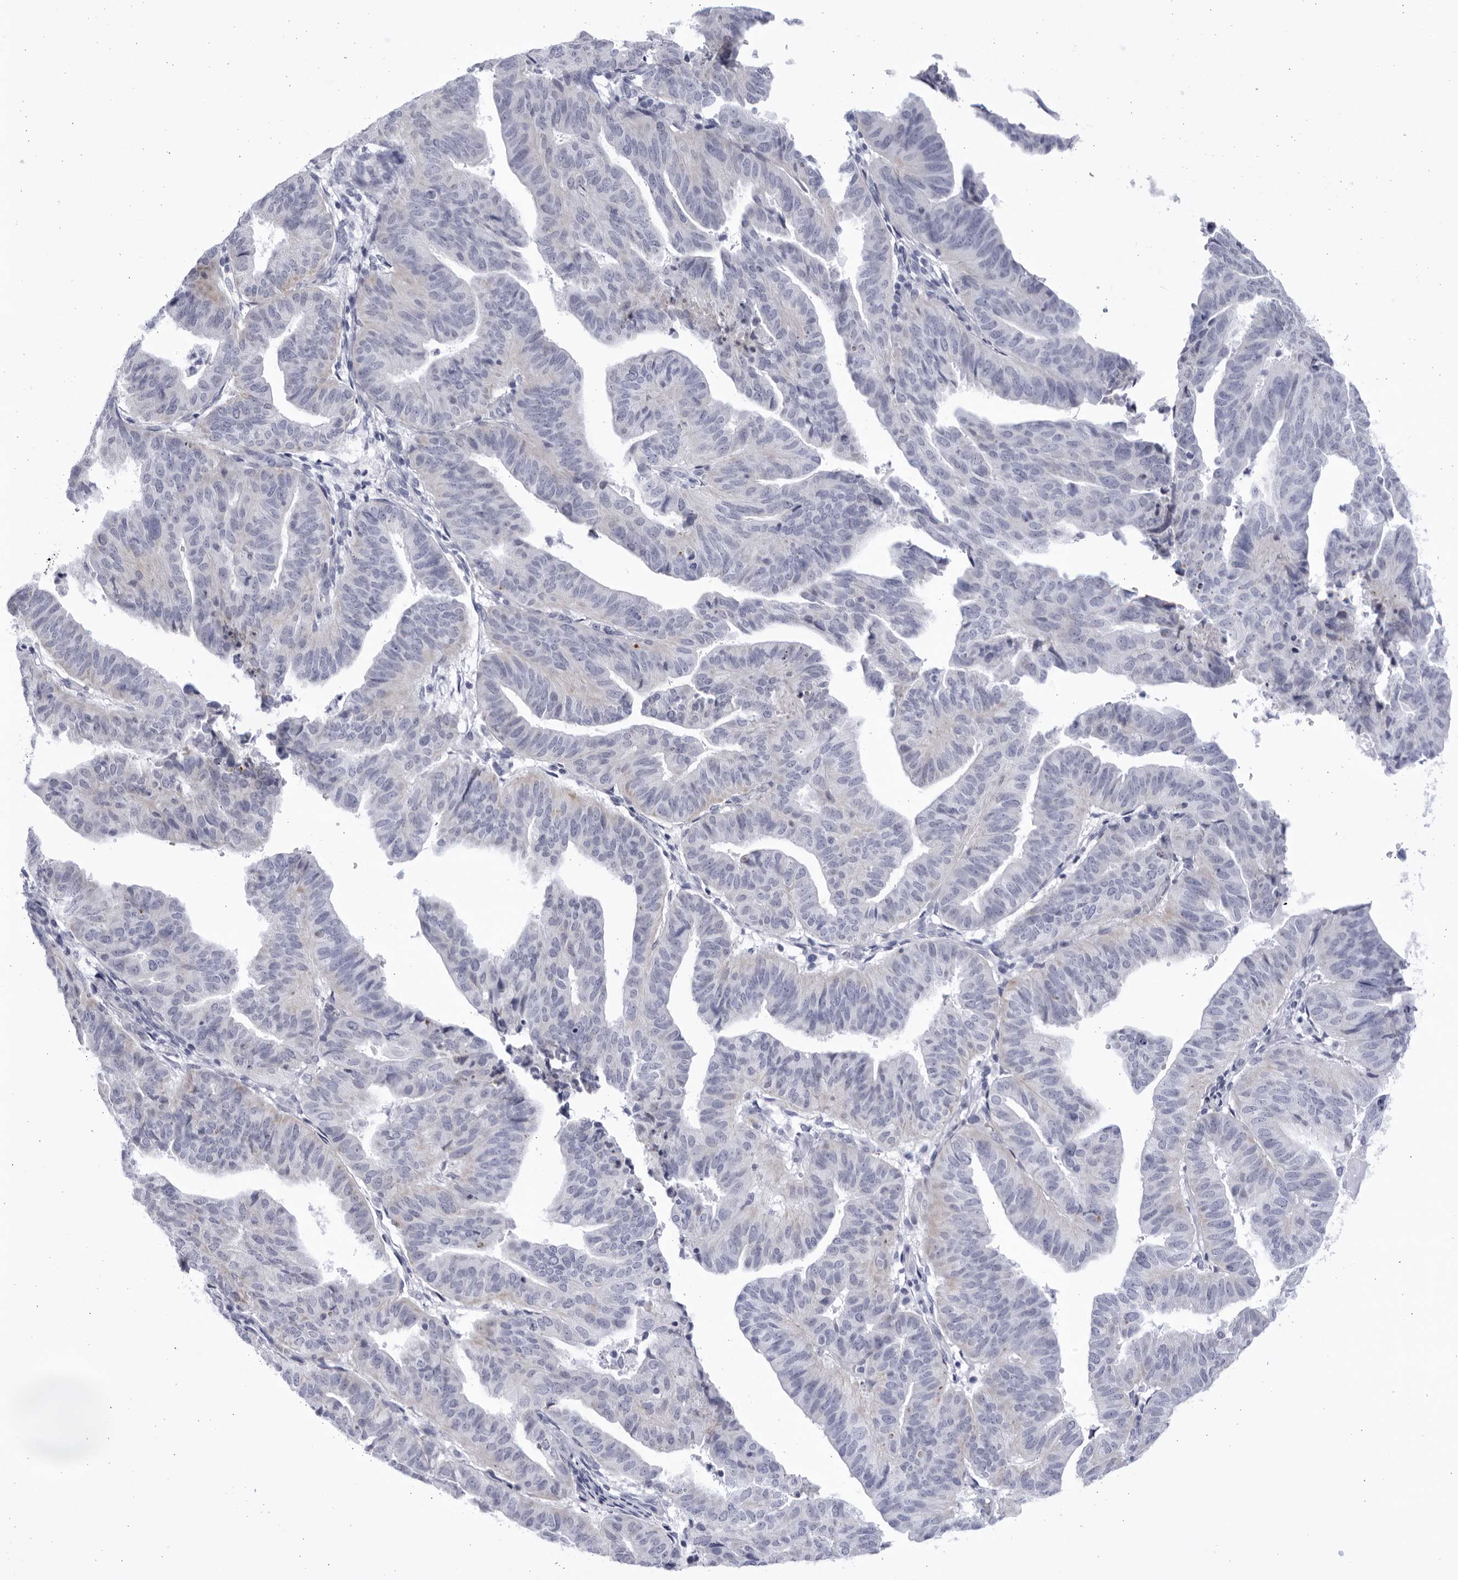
{"staining": {"intensity": "negative", "quantity": "none", "location": "none"}, "tissue": "endometrial cancer", "cell_type": "Tumor cells", "image_type": "cancer", "snomed": [{"axis": "morphology", "description": "Adenocarcinoma, NOS"}, {"axis": "topography", "description": "Uterus"}], "caption": "DAB immunohistochemical staining of human endometrial cancer shows no significant staining in tumor cells. Nuclei are stained in blue.", "gene": "CCDC181", "patient": {"sex": "female", "age": 77}}